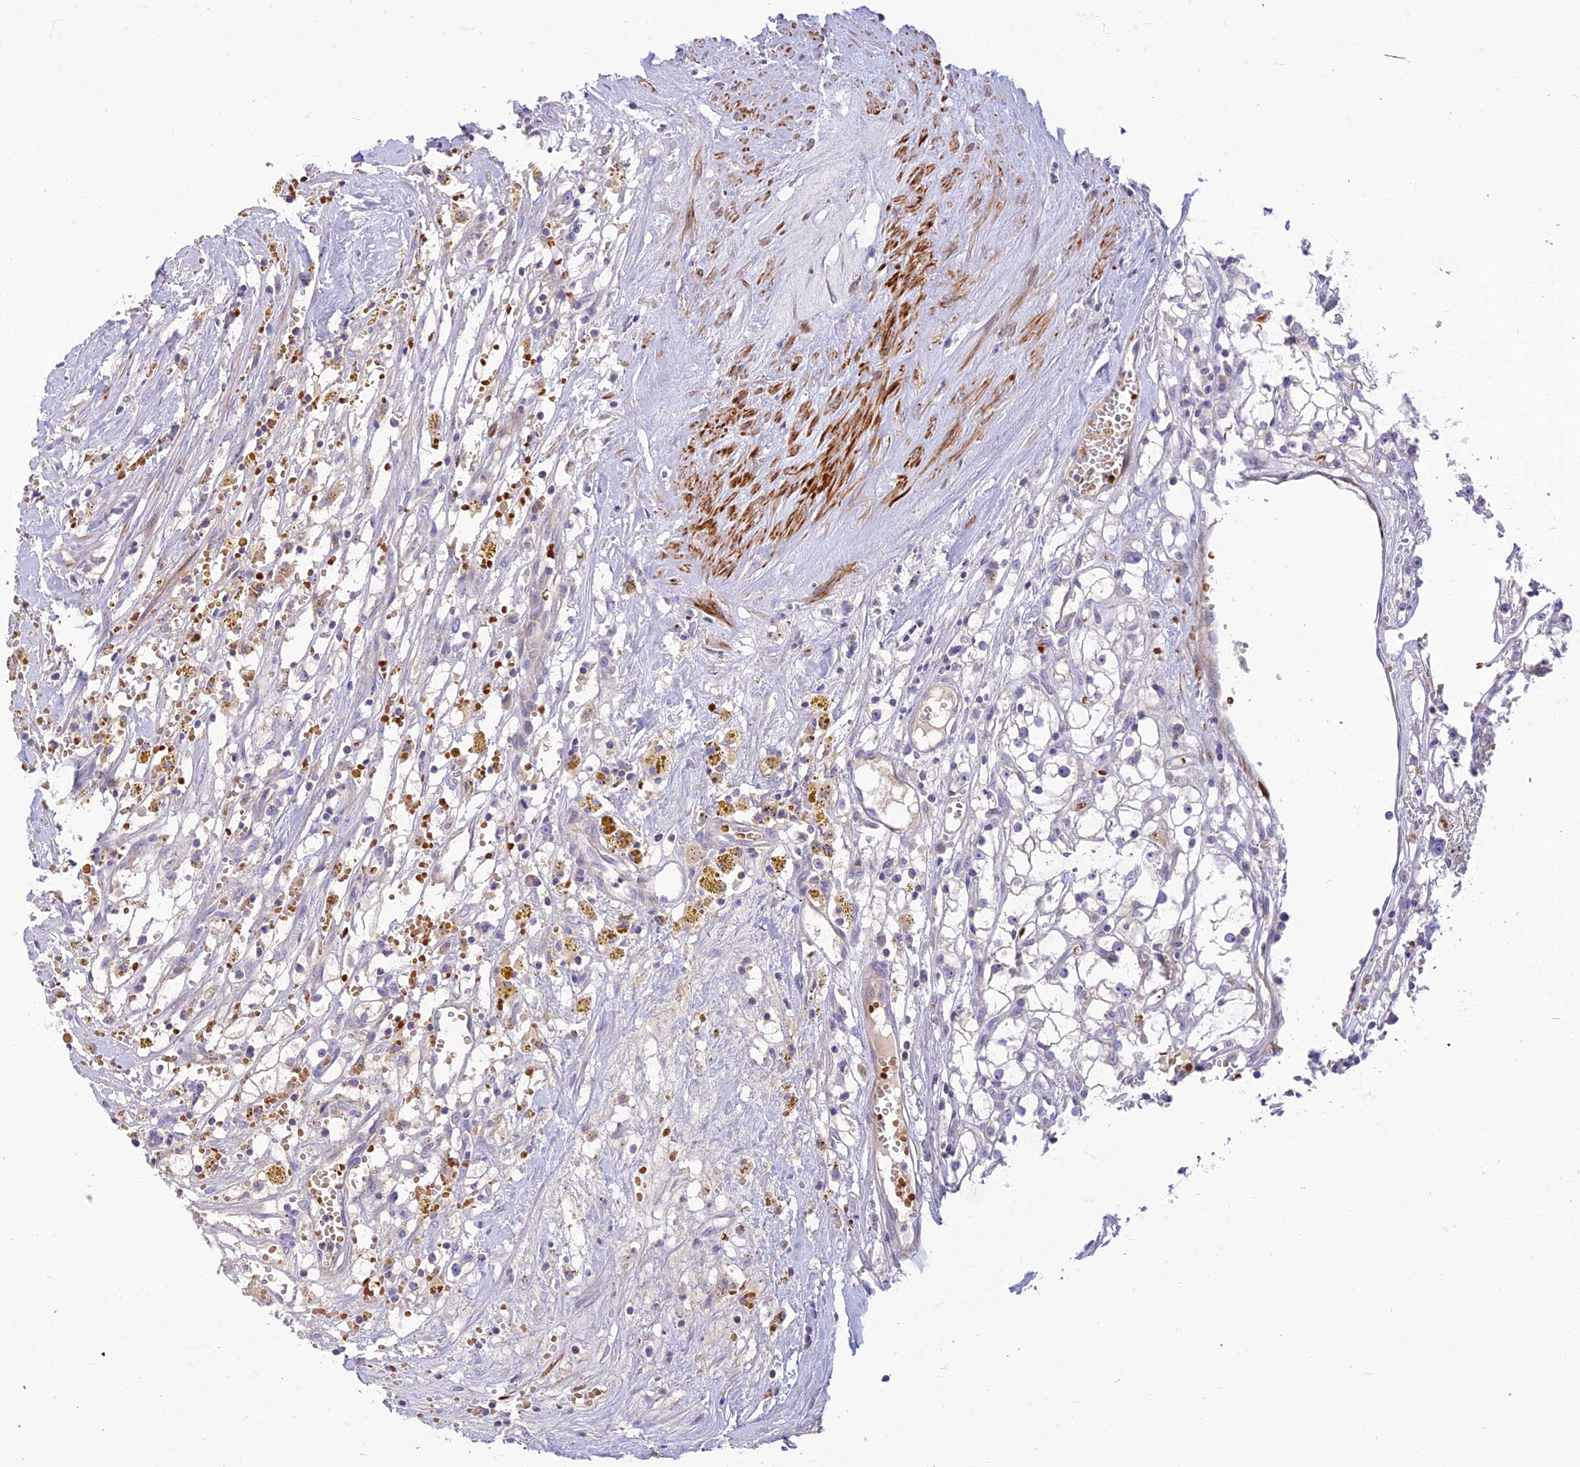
{"staining": {"intensity": "negative", "quantity": "none", "location": "none"}, "tissue": "renal cancer", "cell_type": "Tumor cells", "image_type": "cancer", "snomed": [{"axis": "morphology", "description": "Adenocarcinoma, NOS"}, {"axis": "topography", "description": "Kidney"}], "caption": "Immunohistochemistry (IHC) of human adenocarcinoma (renal) shows no staining in tumor cells. (DAB (3,3'-diaminobenzidine) immunohistochemistry visualized using brightfield microscopy, high magnification).", "gene": "CLIP4", "patient": {"sex": "male", "age": 56}}